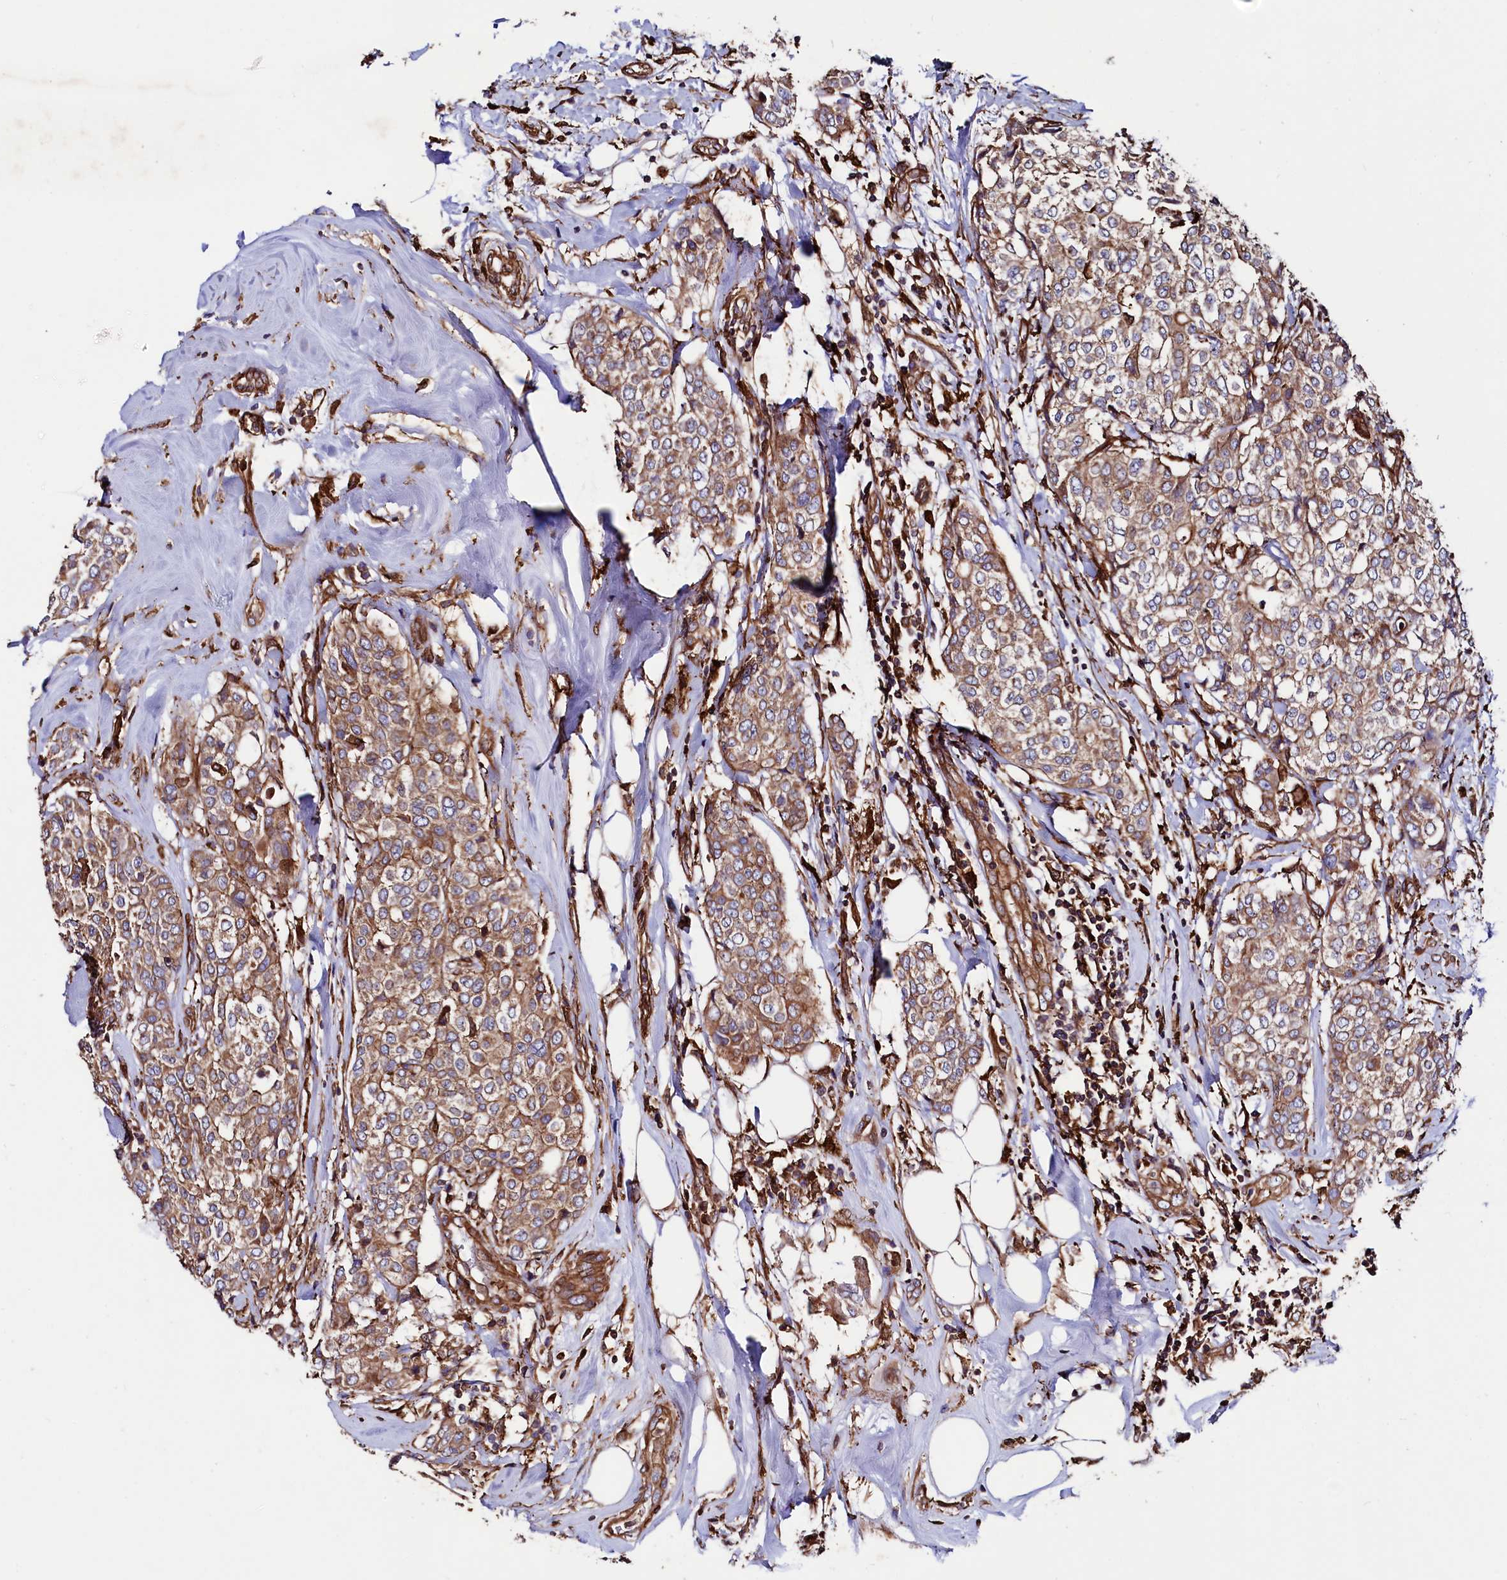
{"staining": {"intensity": "moderate", "quantity": ">75%", "location": "cytoplasmic/membranous"}, "tissue": "breast cancer", "cell_type": "Tumor cells", "image_type": "cancer", "snomed": [{"axis": "morphology", "description": "Lobular carcinoma"}, {"axis": "topography", "description": "Breast"}], "caption": "High-magnification brightfield microscopy of breast cancer (lobular carcinoma) stained with DAB (brown) and counterstained with hematoxylin (blue). tumor cells exhibit moderate cytoplasmic/membranous positivity is seen in approximately>75% of cells.", "gene": "STAMBPL1", "patient": {"sex": "female", "age": 51}}